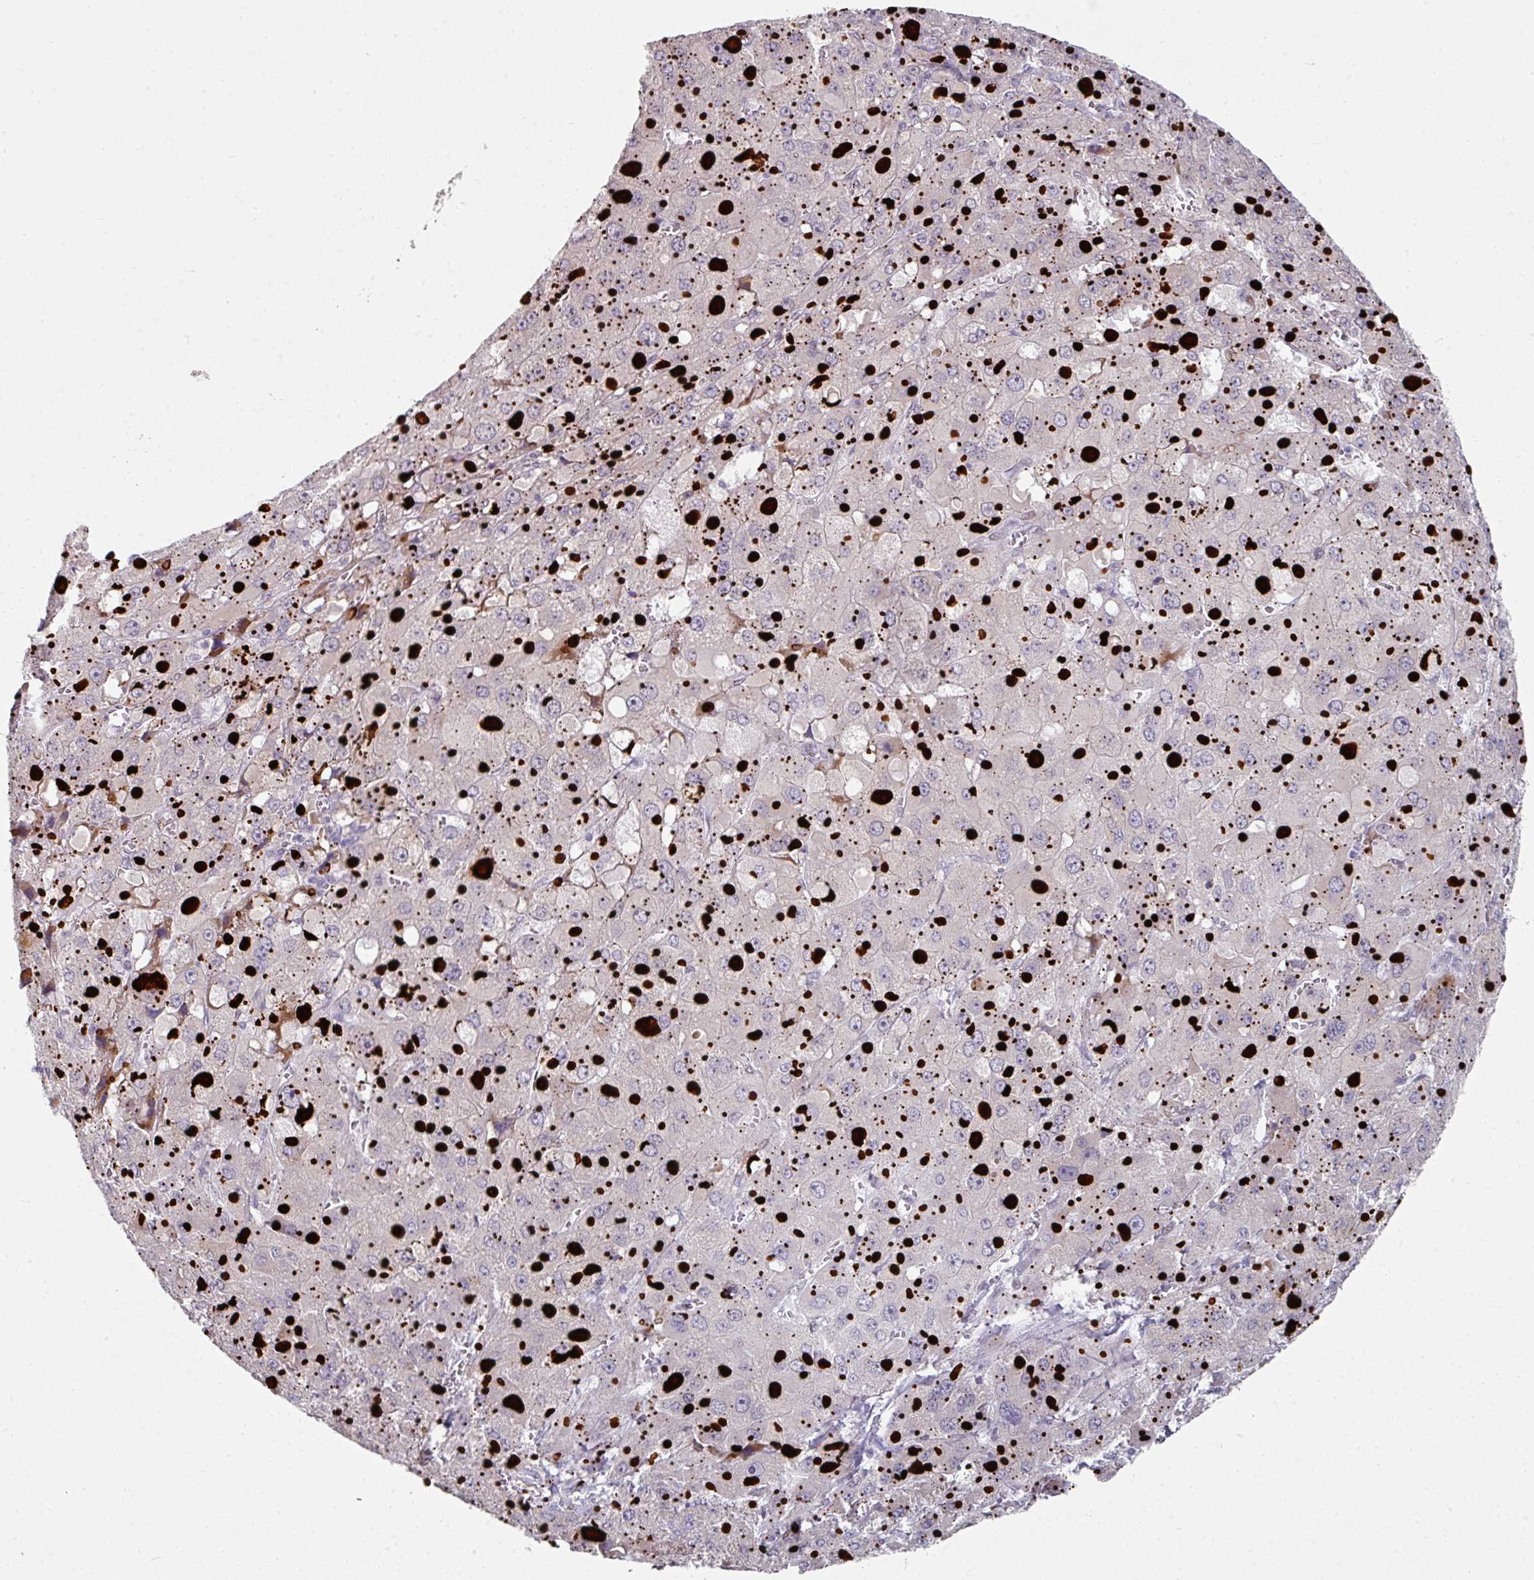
{"staining": {"intensity": "negative", "quantity": "none", "location": "none"}, "tissue": "liver cancer", "cell_type": "Tumor cells", "image_type": "cancer", "snomed": [{"axis": "morphology", "description": "Carcinoma, Hepatocellular, NOS"}, {"axis": "topography", "description": "Liver"}], "caption": "DAB immunohistochemical staining of liver hepatocellular carcinoma demonstrates no significant staining in tumor cells. (Immunohistochemistry (ihc), brightfield microscopy, high magnification).", "gene": "ELK1", "patient": {"sex": "female", "age": 73}}